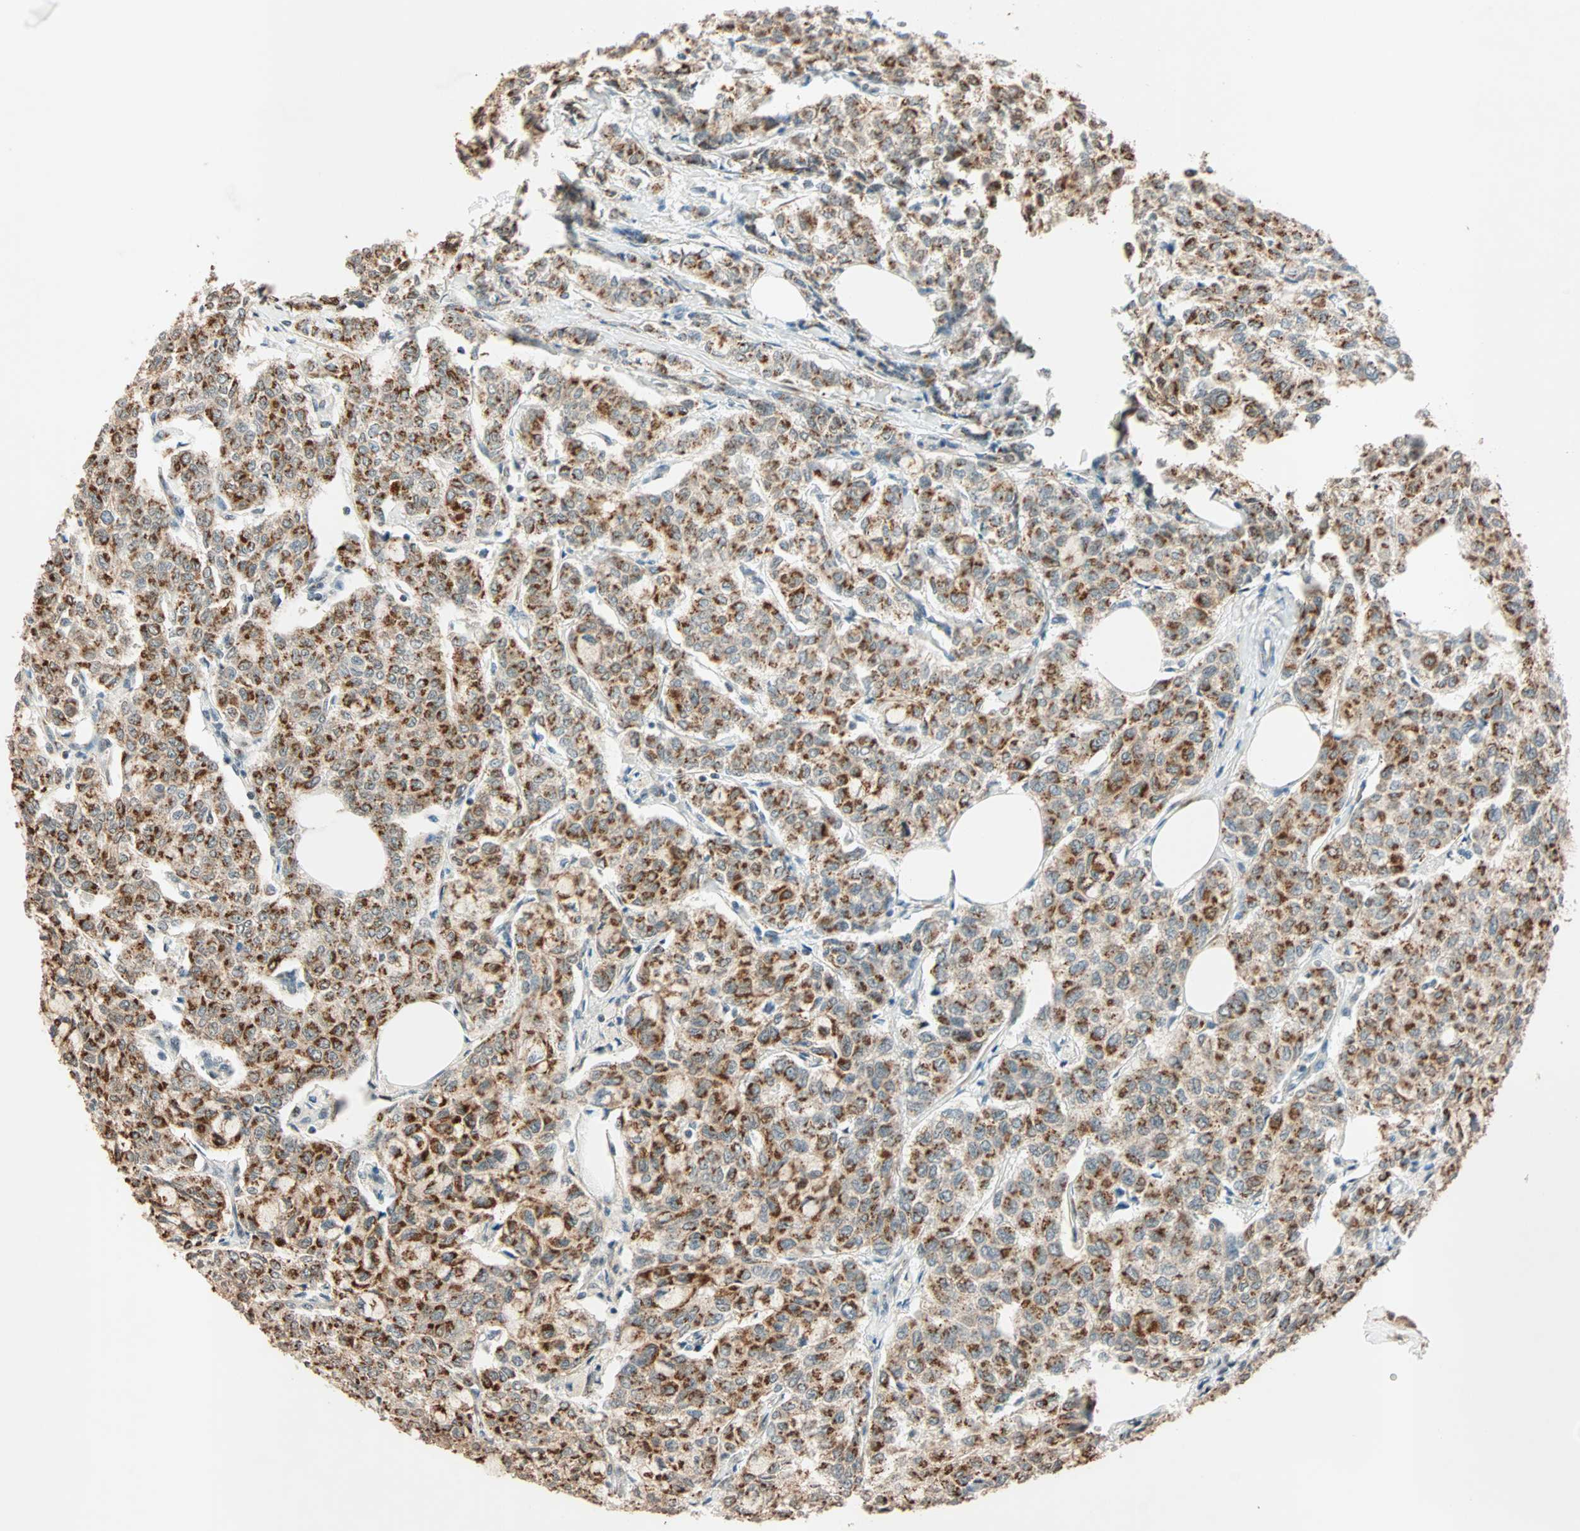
{"staining": {"intensity": "moderate", "quantity": ">75%", "location": "cytoplasmic/membranous"}, "tissue": "breast cancer", "cell_type": "Tumor cells", "image_type": "cancer", "snomed": [{"axis": "morphology", "description": "Lobular carcinoma"}, {"axis": "topography", "description": "Breast"}], "caption": "Immunohistochemical staining of human breast cancer (lobular carcinoma) reveals medium levels of moderate cytoplasmic/membranous protein staining in approximately >75% of tumor cells.", "gene": "PRDM2", "patient": {"sex": "female", "age": 60}}